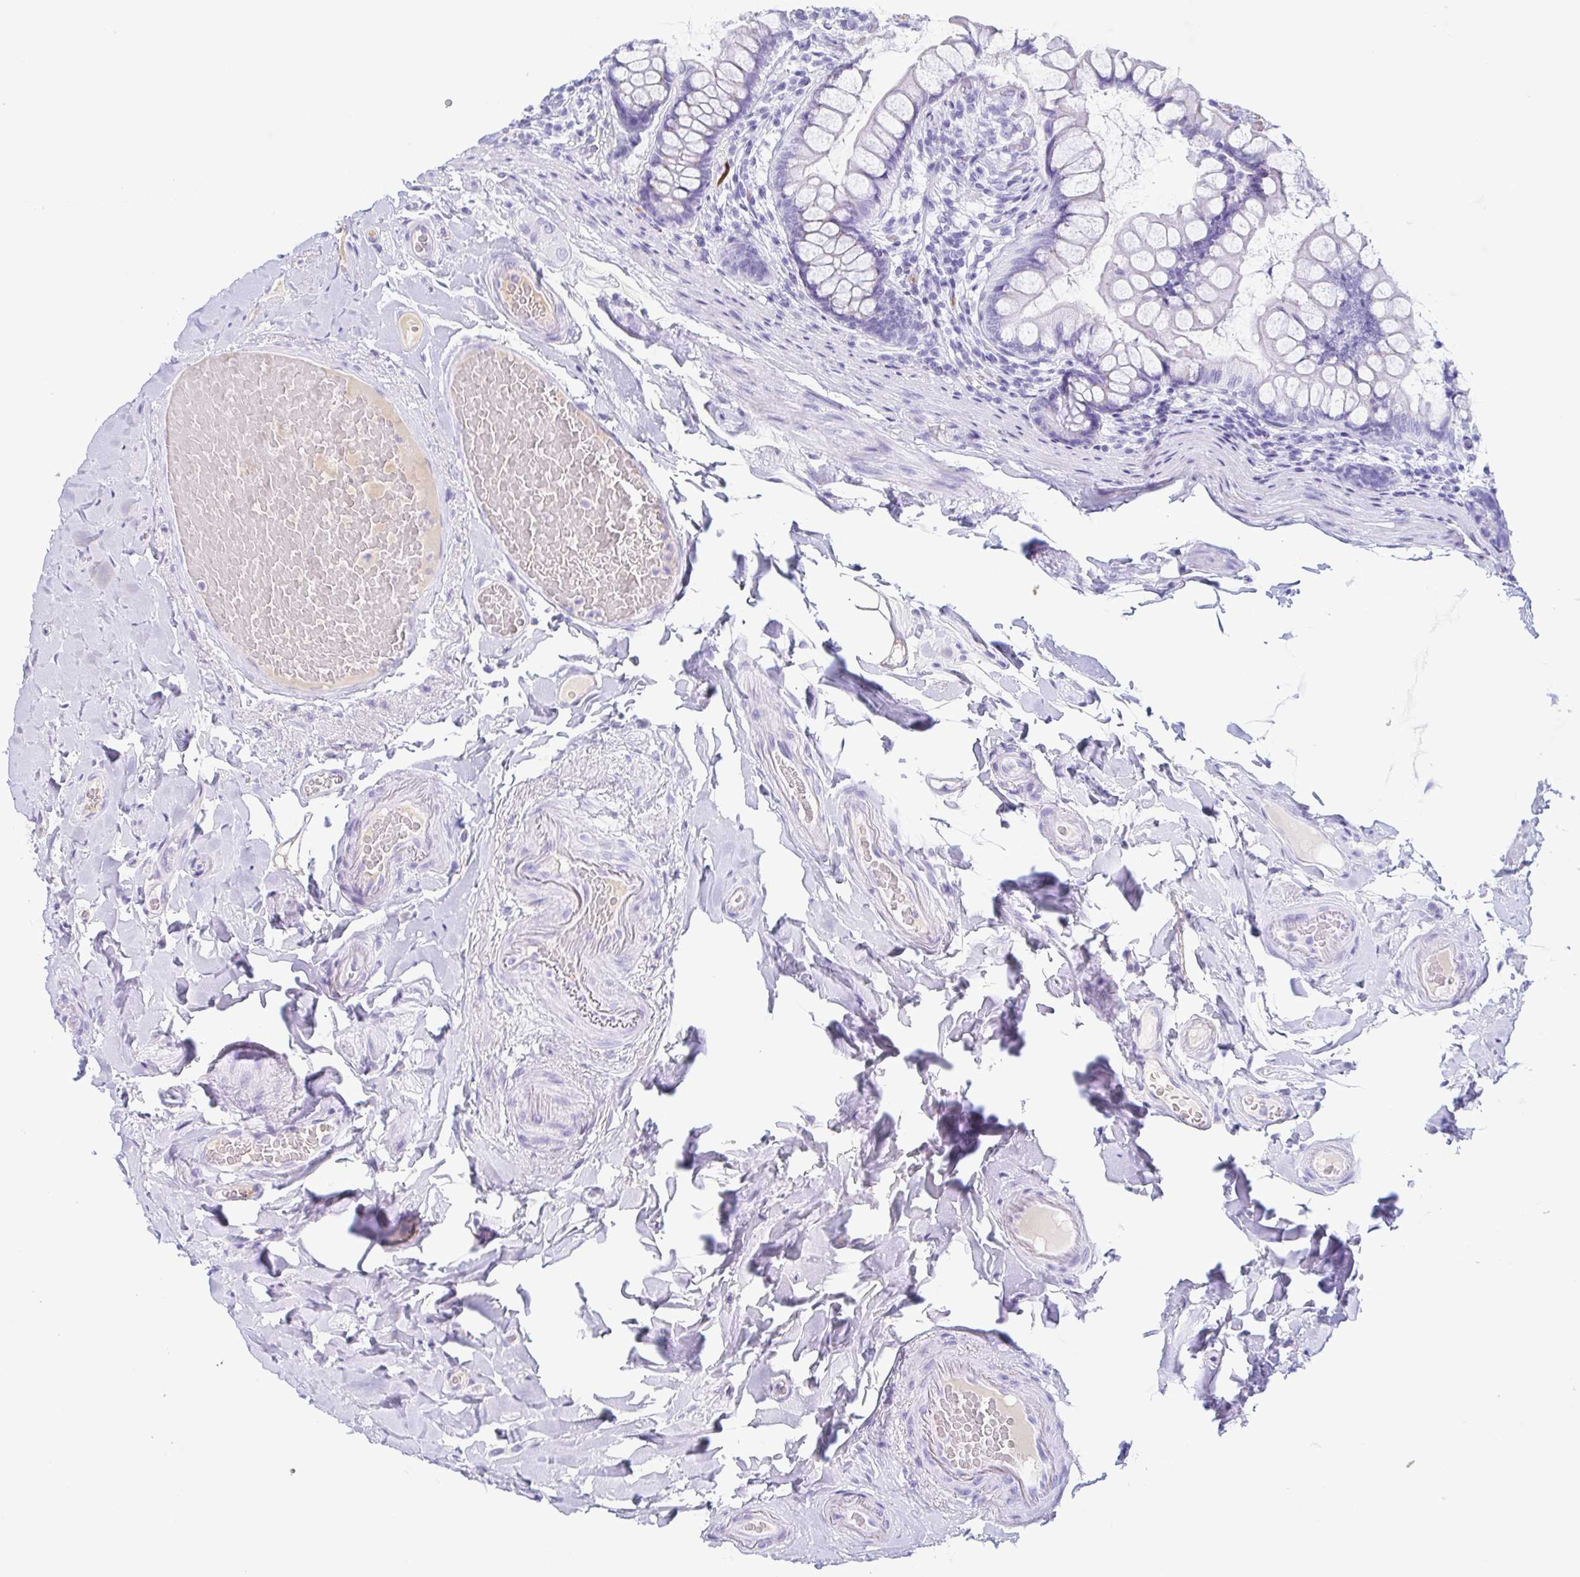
{"staining": {"intensity": "moderate", "quantity": "<25%", "location": "cytoplasmic/membranous"}, "tissue": "small intestine", "cell_type": "Glandular cells", "image_type": "normal", "snomed": [{"axis": "morphology", "description": "Normal tissue, NOS"}, {"axis": "topography", "description": "Small intestine"}], "caption": "A high-resolution histopathology image shows IHC staining of benign small intestine, which displays moderate cytoplasmic/membranous staining in approximately <25% of glandular cells.", "gene": "LDLRAD1", "patient": {"sex": "male", "age": 70}}